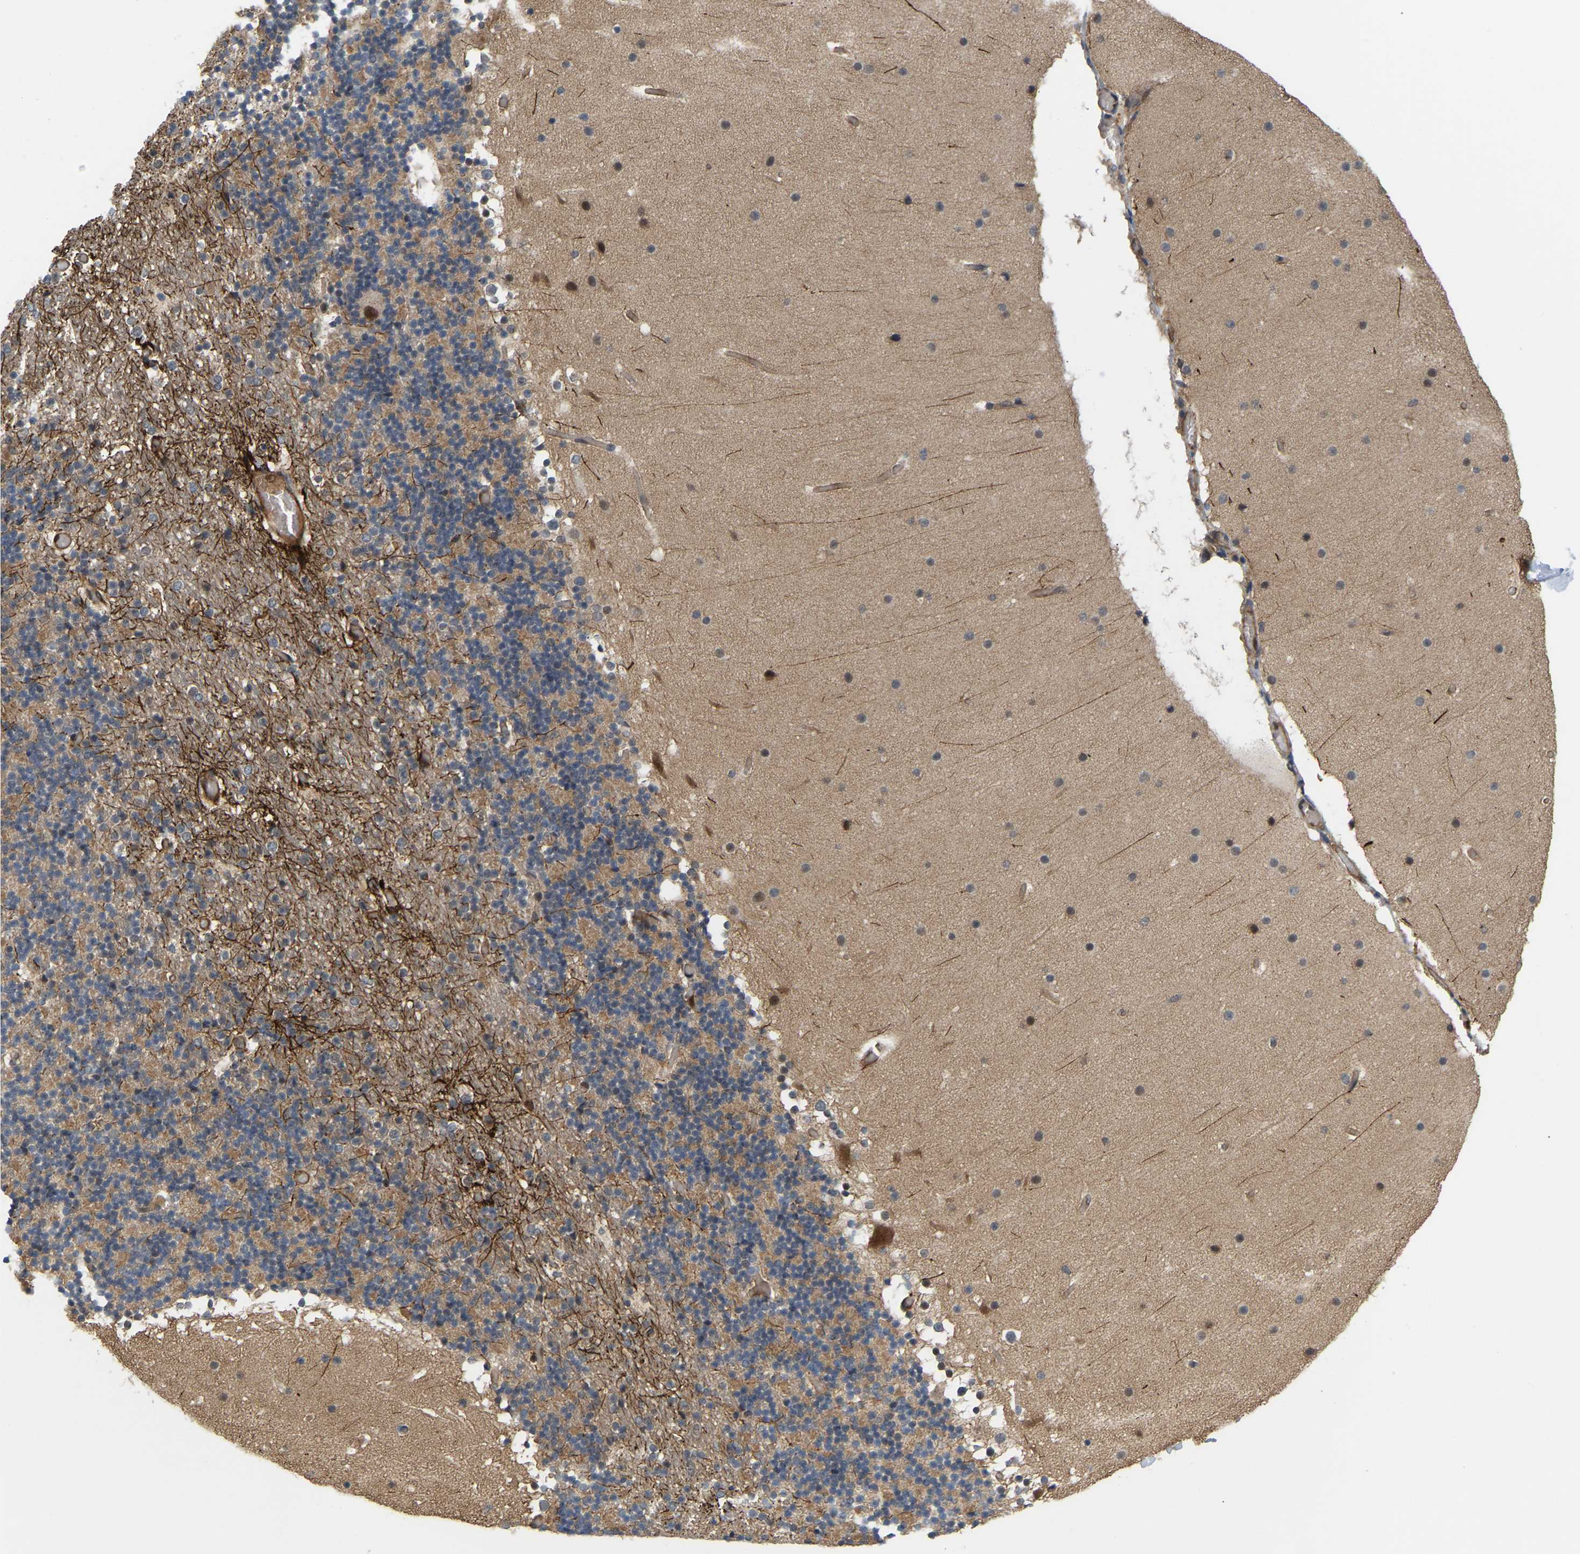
{"staining": {"intensity": "moderate", "quantity": ">75%", "location": "cytoplasmic/membranous"}, "tissue": "cerebellum", "cell_type": "Cells in granular layer", "image_type": "normal", "snomed": [{"axis": "morphology", "description": "Normal tissue, NOS"}, {"axis": "topography", "description": "Cerebellum"}], "caption": "Cells in granular layer show medium levels of moderate cytoplasmic/membranous positivity in approximately >75% of cells in unremarkable cerebellum. (Stains: DAB in brown, nuclei in blue, Microscopy: brightfield microscopy at high magnification).", "gene": "LIMK2", "patient": {"sex": "male", "age": 57}}